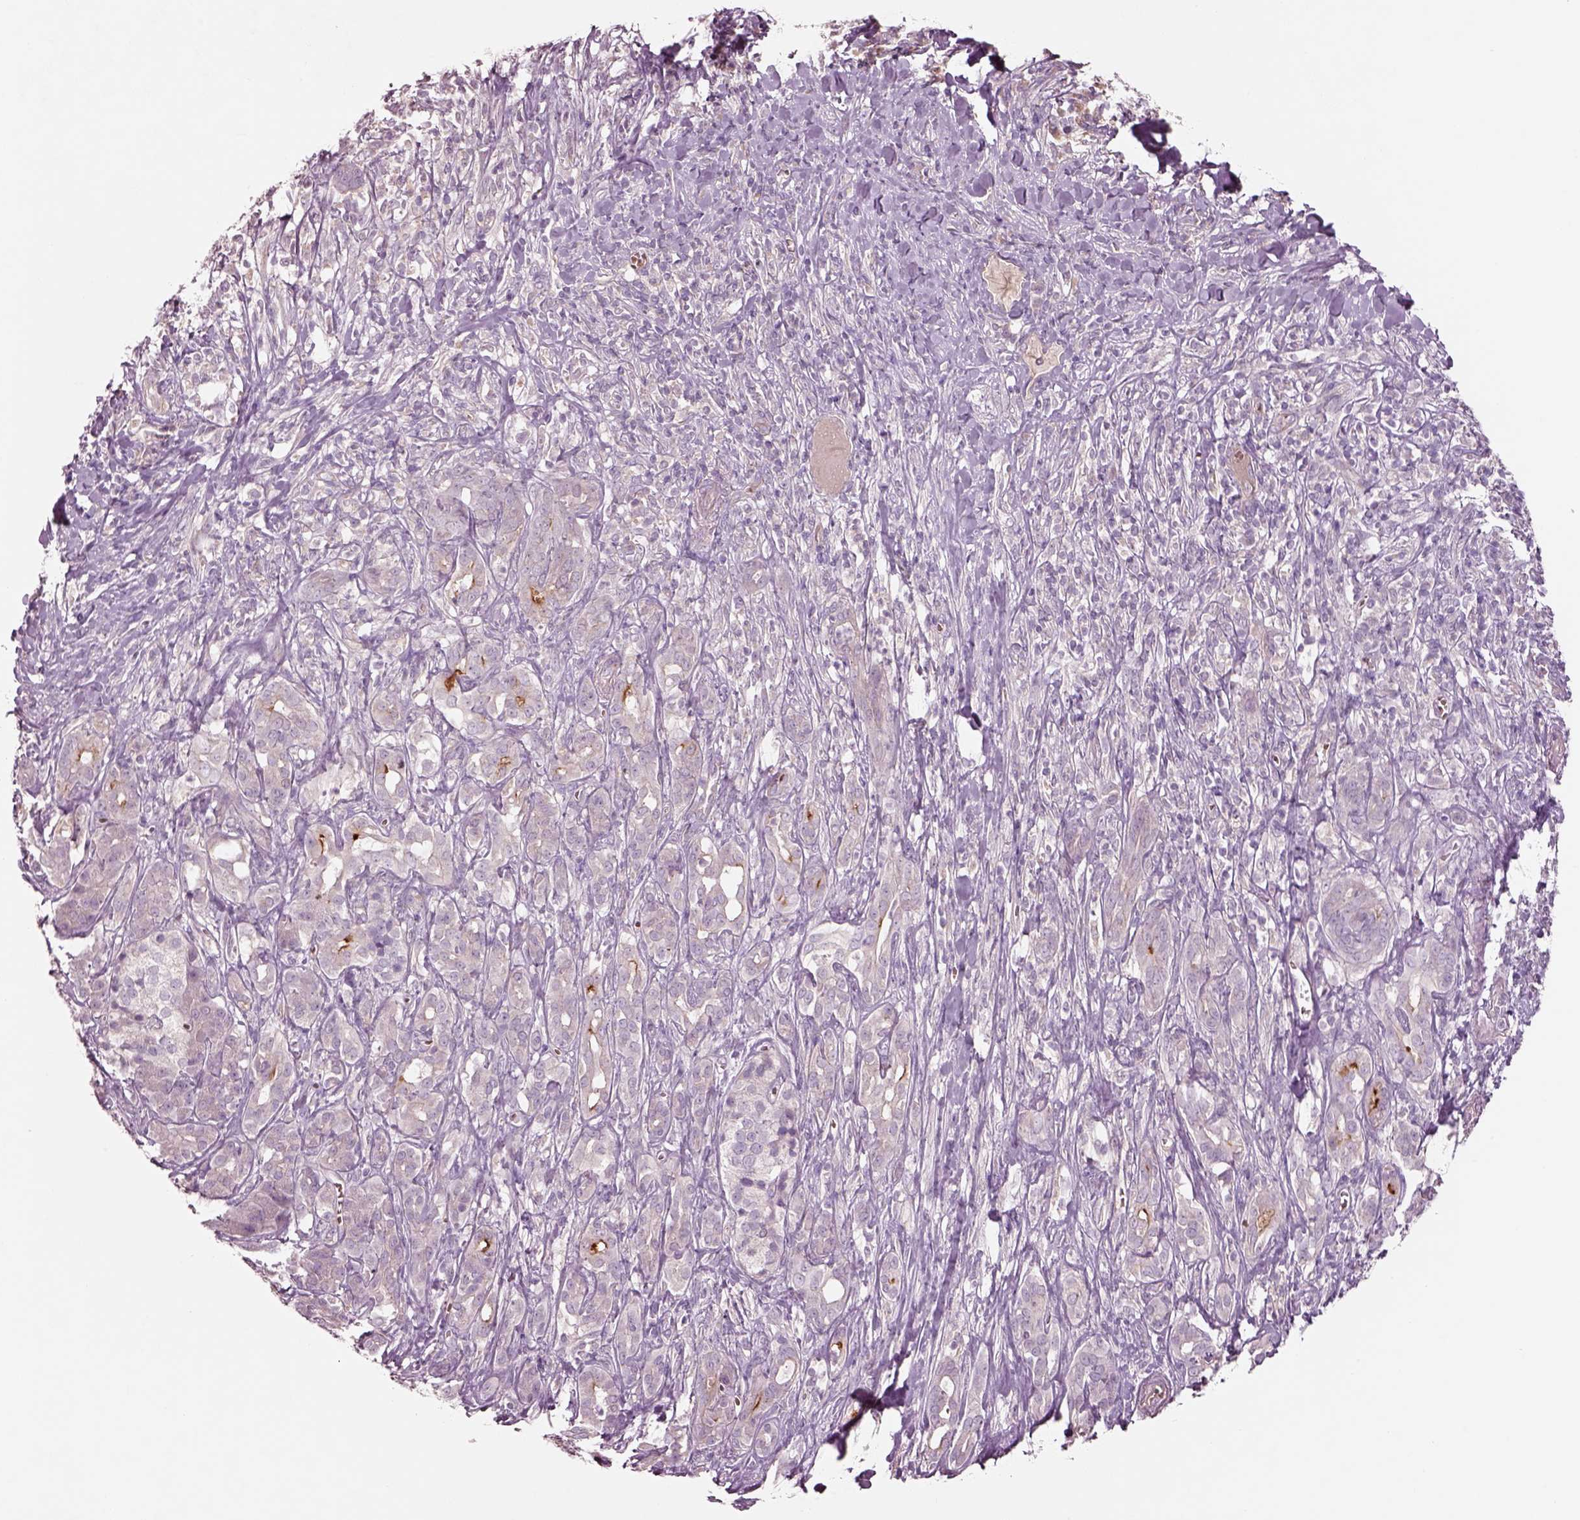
{"staining": {"intensity": "negative", "quantity": "none", "location": "none"}, "tissue": "pancreatic cancer", "cell_type": "Tumor cells", "image_type": "cancer", "snomed": [{"axis": "morphology", "description": "Adenocarcinoma, NOS"}, {"axis": "topography", "description": "Pancreas"}], "caption": "Immunohistochemistry (IHC) of human pancreatic cancer (adenocarcinoma) reveals no positivity in tumor cells.", "gene": "DUOXA2", "patient": {"sex": "male", "age": 61}}